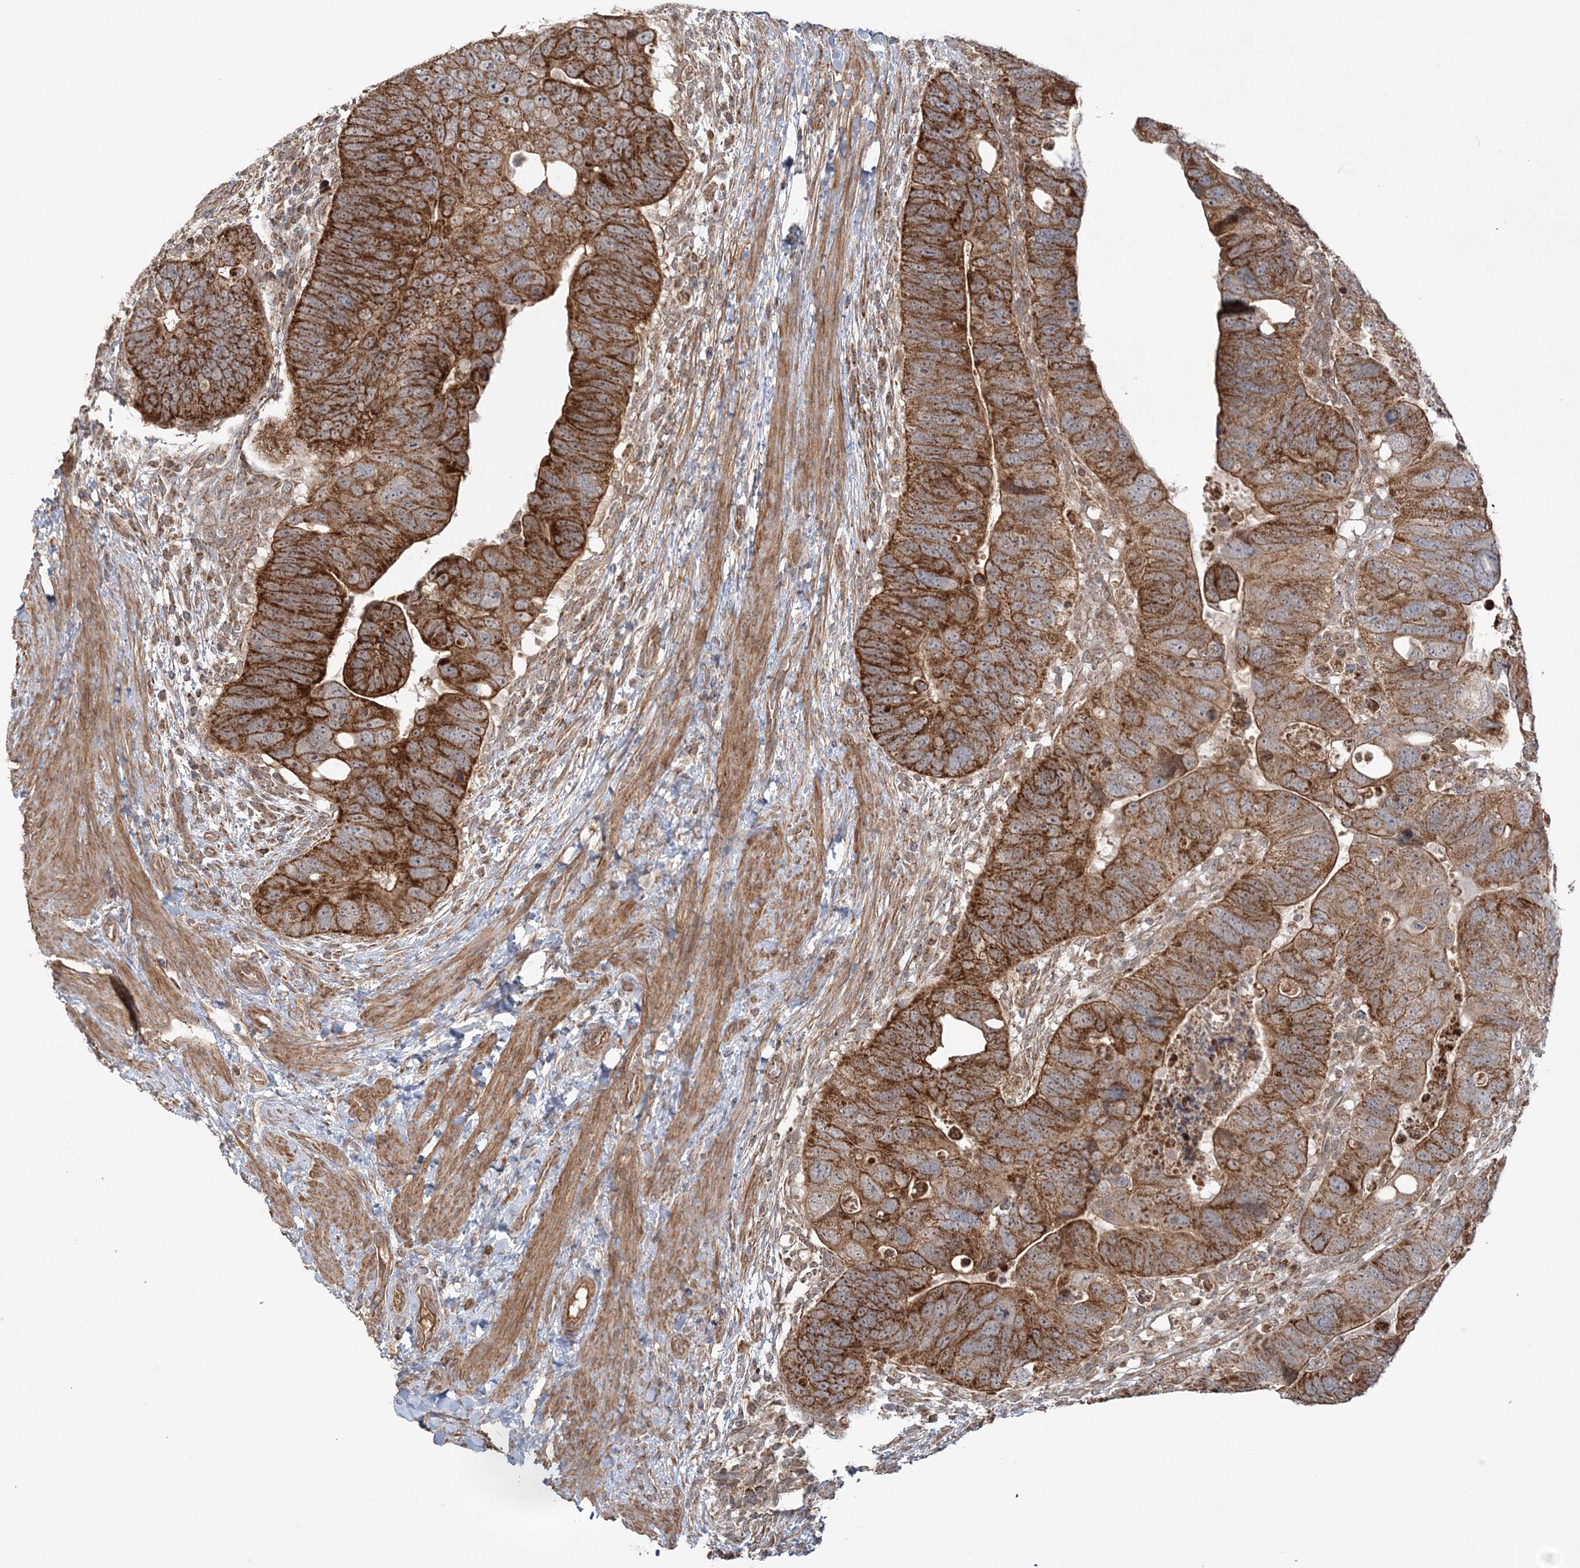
{"staining": {"intensity": "strong", "quantity": ">75%", "location": "cytoplasmic/membranous"}, "tissue": "colorectal cancer", "cell_type": "Tumor cells", "image_type": "cancer", "snomed": [{"axis": "morphology", "description": "Adenocarcinoma, NOS"}, {"axis": "topography", "description": "Rectum"}], "caption": "A brown stain shows strong cytoplasmic/membranous expression of a protein in colorectal cancer tumor cells.", "gene": "SCLT1", "patient": {"sex": "male", "age": 59}}